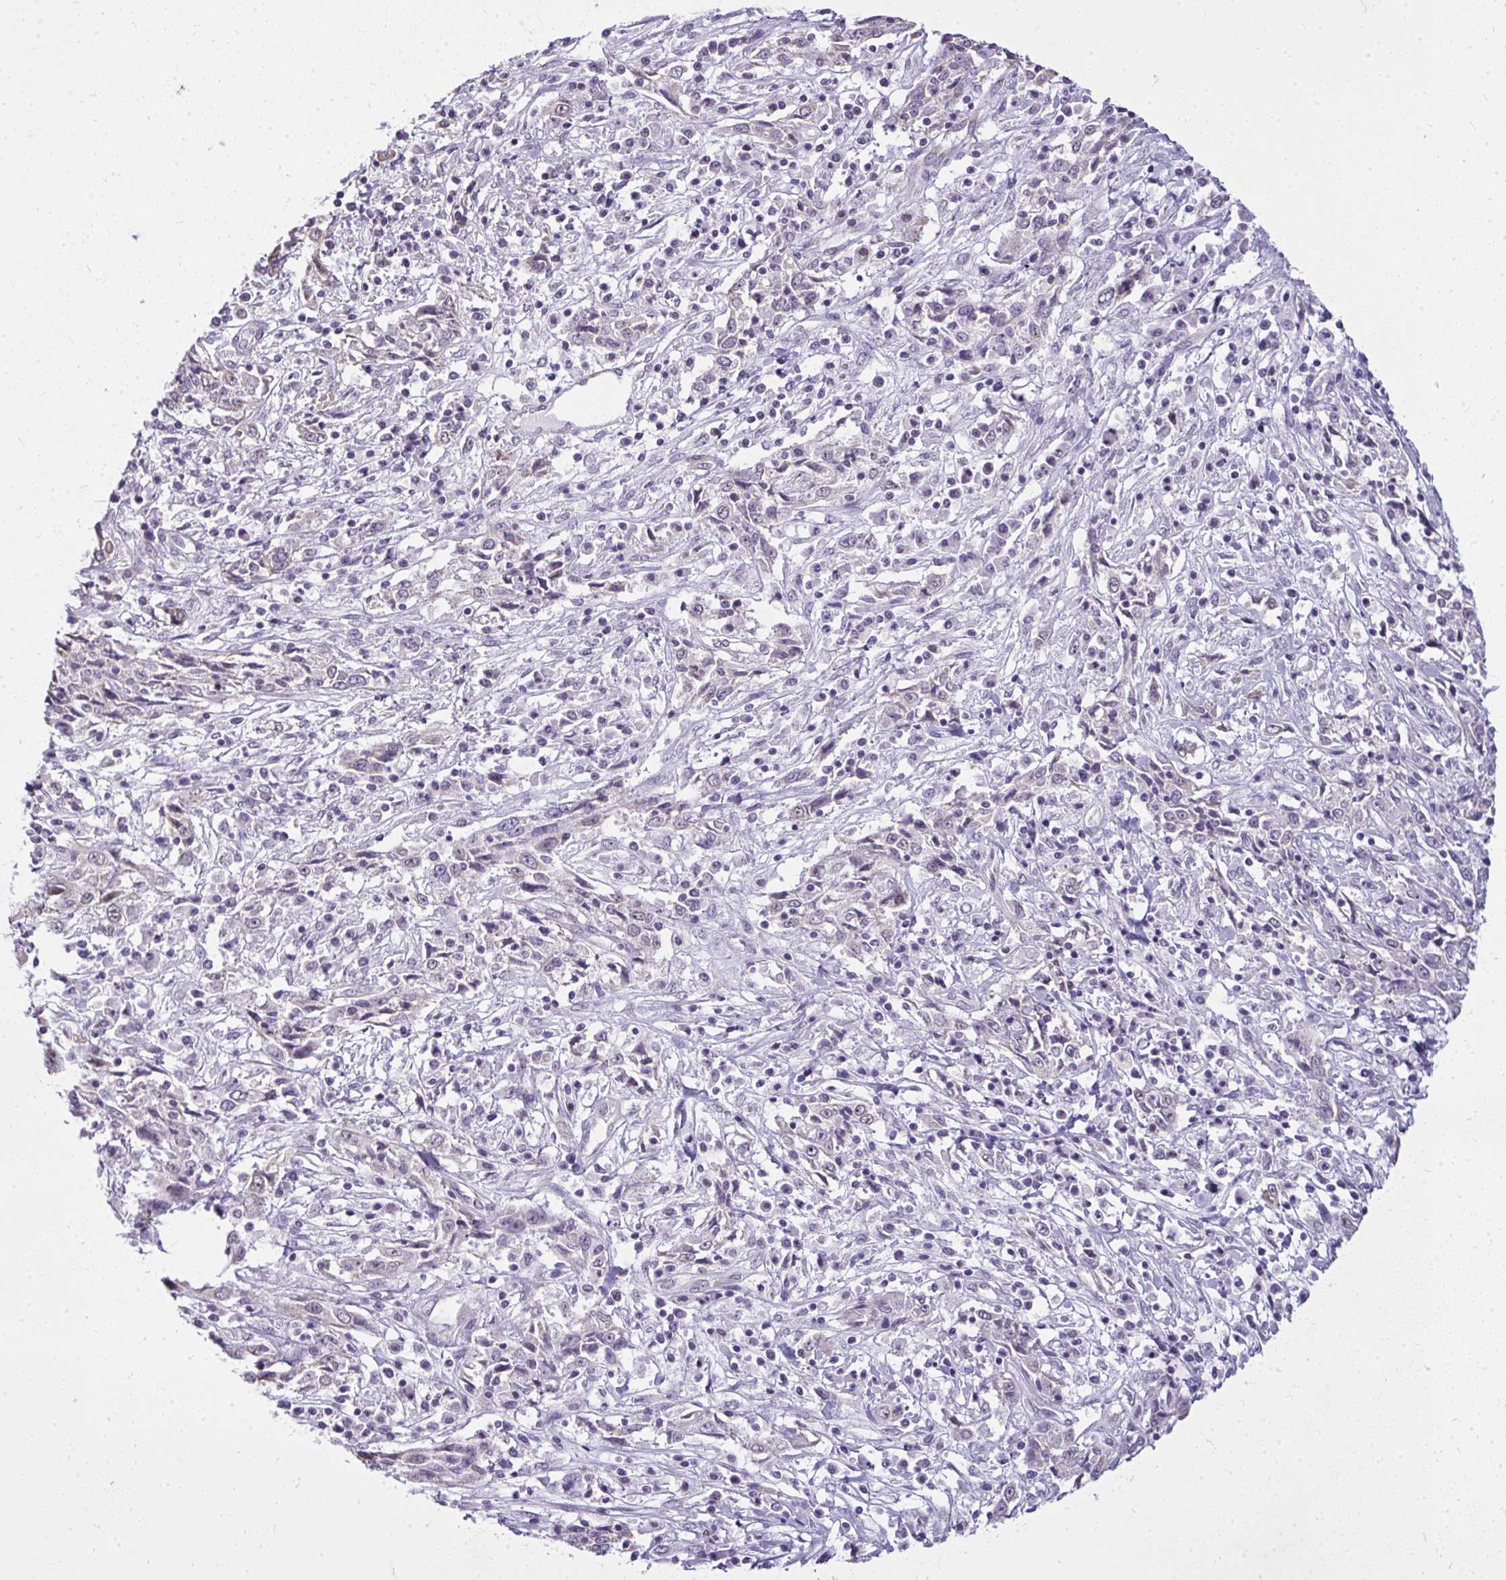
{"staining": {"intensity": "negative", "quantity": "none", "location": "none"}, "tissue": "cervical cancer", "cell_type": "Tumor cells", "image_type": "cancer", "snomed": [{"axis": "morphology", "description": "Adenocarcinoma, NOS"}, {"axis": "topography", "description": "Cervix"}], "caption": "Cervical adenocarcinoma stained for a protein using immunohistochemistry shows no positivity tumor cells.", "gene": "NPPA", "patient": {"sex": "female", "age": 40}}